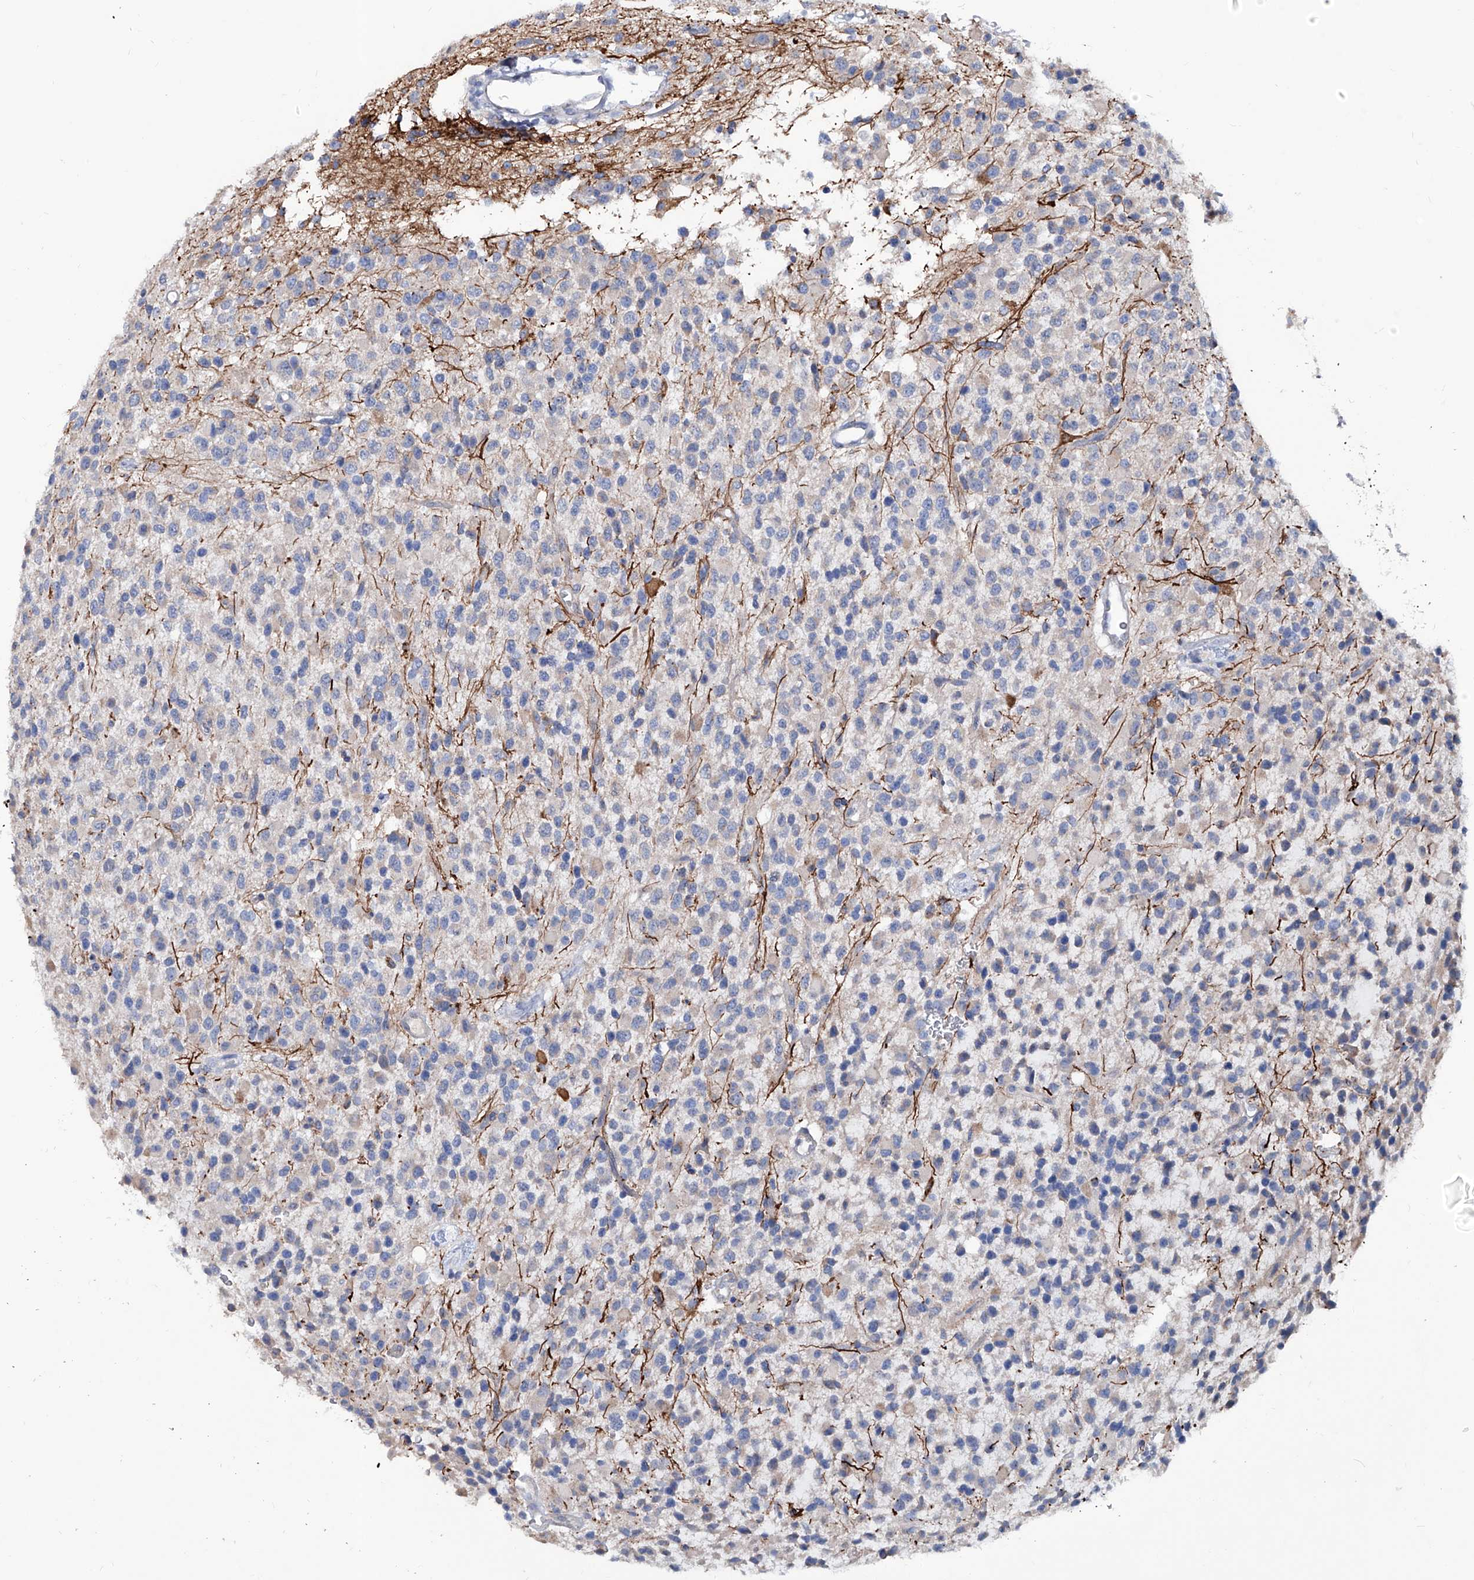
{"staining": {"intensity": "negative", "quantity": "none", "location": "none"}, "tissue": "glioma", "cell_type": "Tumor cells", "image_type": "cancer", "snomed": [{"axis": "morphology", "description": "Glioma, malignant, High grade"}, {"axis": "topography", "description": "Brain"}], "caption": "Glioma was stained to show a protein in brown. There is no significant staining in tumor cells.", "gene": "KLHL17", "patient": {"sex": "male", "age": 34}}